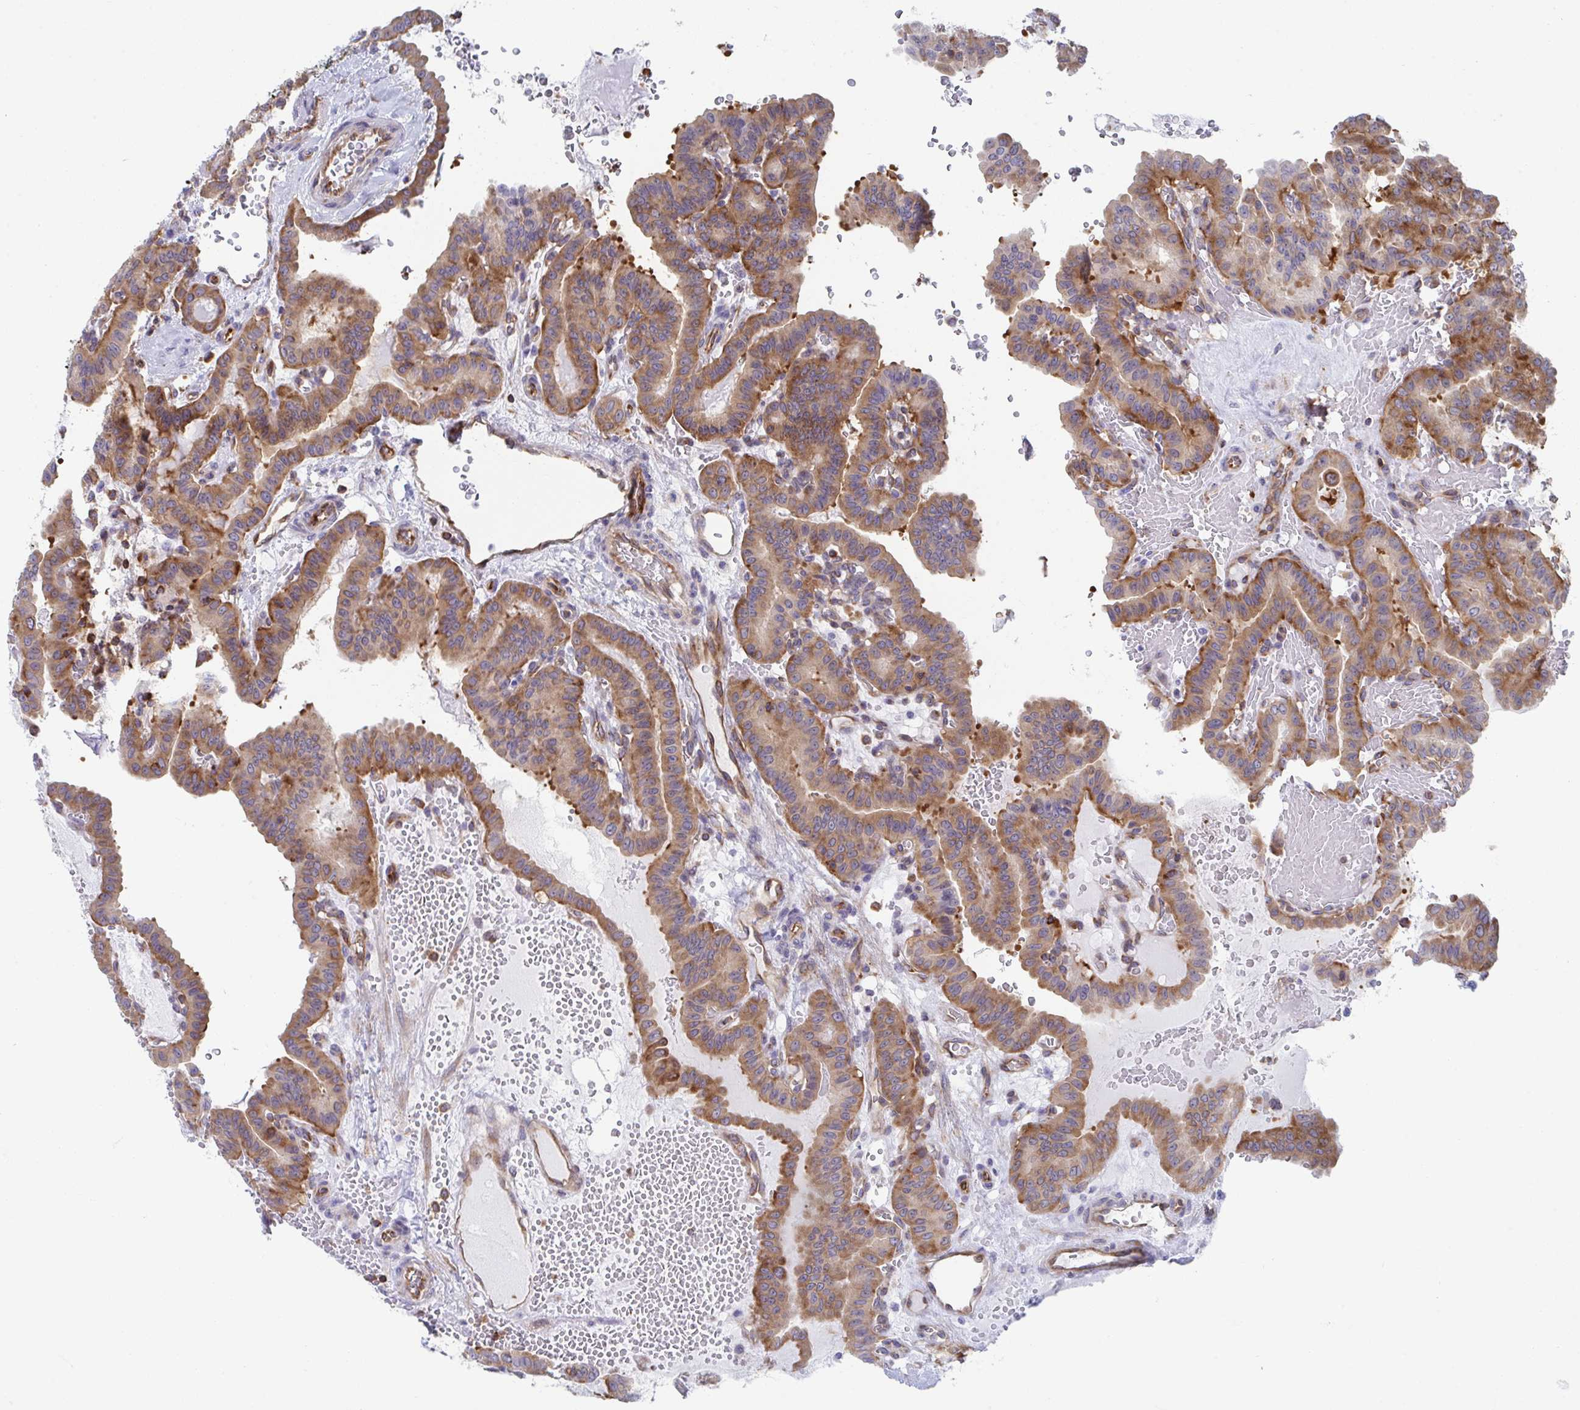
{"staining": {"intensity": "moderate", "quantity": ">75%", "location": "cytoplasmic/membranous"}, "tissue": "thyroid cancer", "cell_type": "Tumor cells", "image_type": "cancer", "snomed": [{"axis": "morphology", "description": "Papillary adenocarcinoma, NOS"}, {"axis": "topography", "description": "Thyroid gland"}], "caption": "Tumor cells display moderate cytoplasmic/membranous staining in about >75% of cells in papillary adenocarcinoma (thyroid).", "gene": "WNK1", "patient": {"sex": "male", "age": 87}}